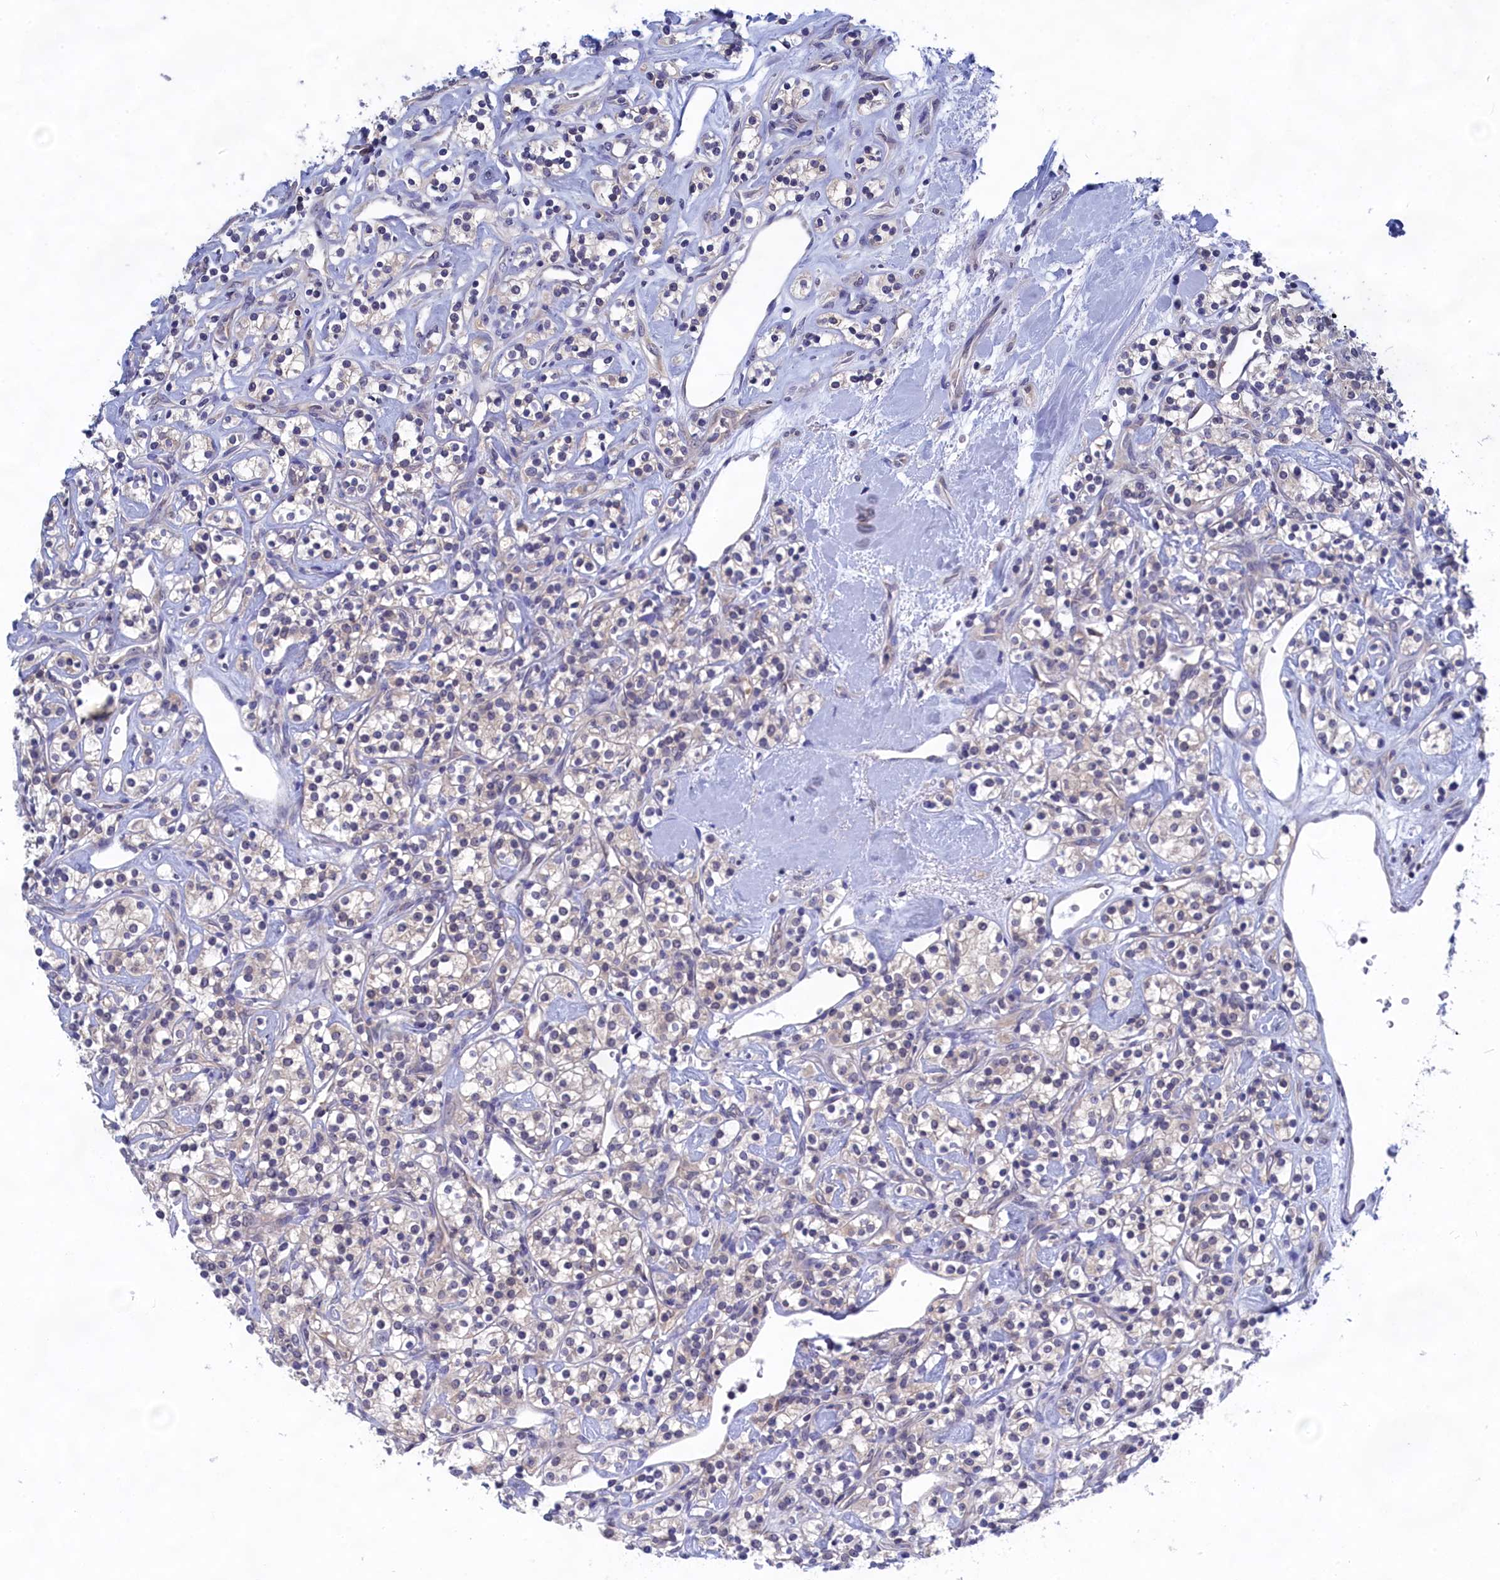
{"staining": {"intensity": "negative", "quantity": "none", "location": "none"}, "tissue": "renal cancer", "cell_type": "Tumor cells", "image_type": "cancer", "snomed": [{"axis": "morphology", "description": "Adenocarcinoma, NOS"}, {"axis": "topography", "description": "Kidney"}], "caption": "Immunohistochemistry (IHC) of adenocarcinoma (renal) displays no positivity in tumor cells.", "gene": "PGP", "patient": {"sex": "male", "age": 77}}